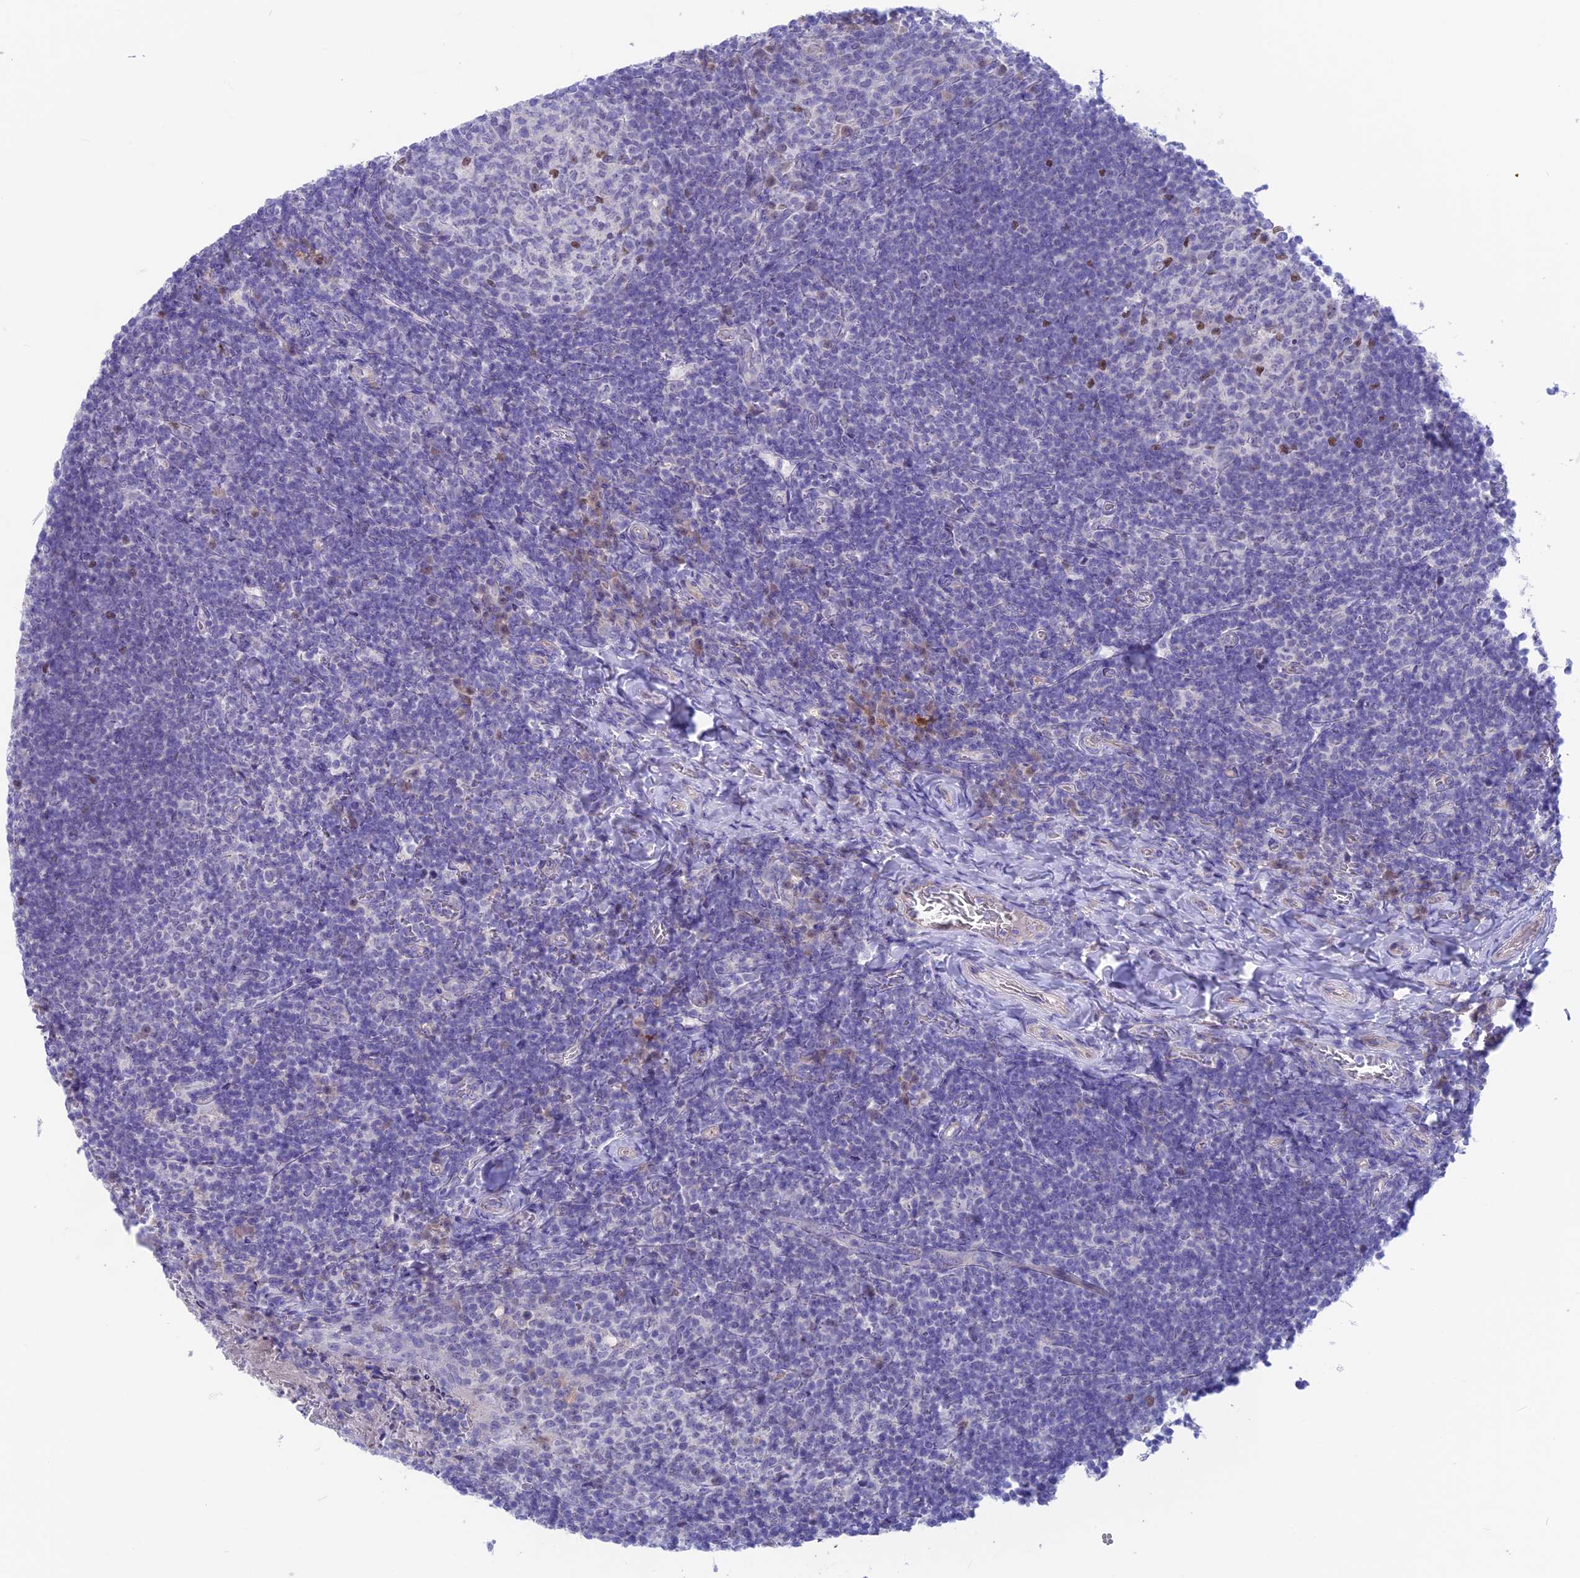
{"staining": {"intensity": "weak", "quantity": "<25%", "location": "nuclear"}, "tissue": "tonsil", "cell_type": "Germinal center cells", "image_type": "normal", "snomed": [{"axis": "morphology", "description": "Normal tissue, NOS"}, {"axis": "topography", "description": "Tonsil"}], "caption": "High power microscopy micrograph of an immunohistochemistry micrograph of normal tonsil, revealing no significant expression in germinal center cells.", "gene": "SNTN", "patient": {"sex": "female", "age": 10}}